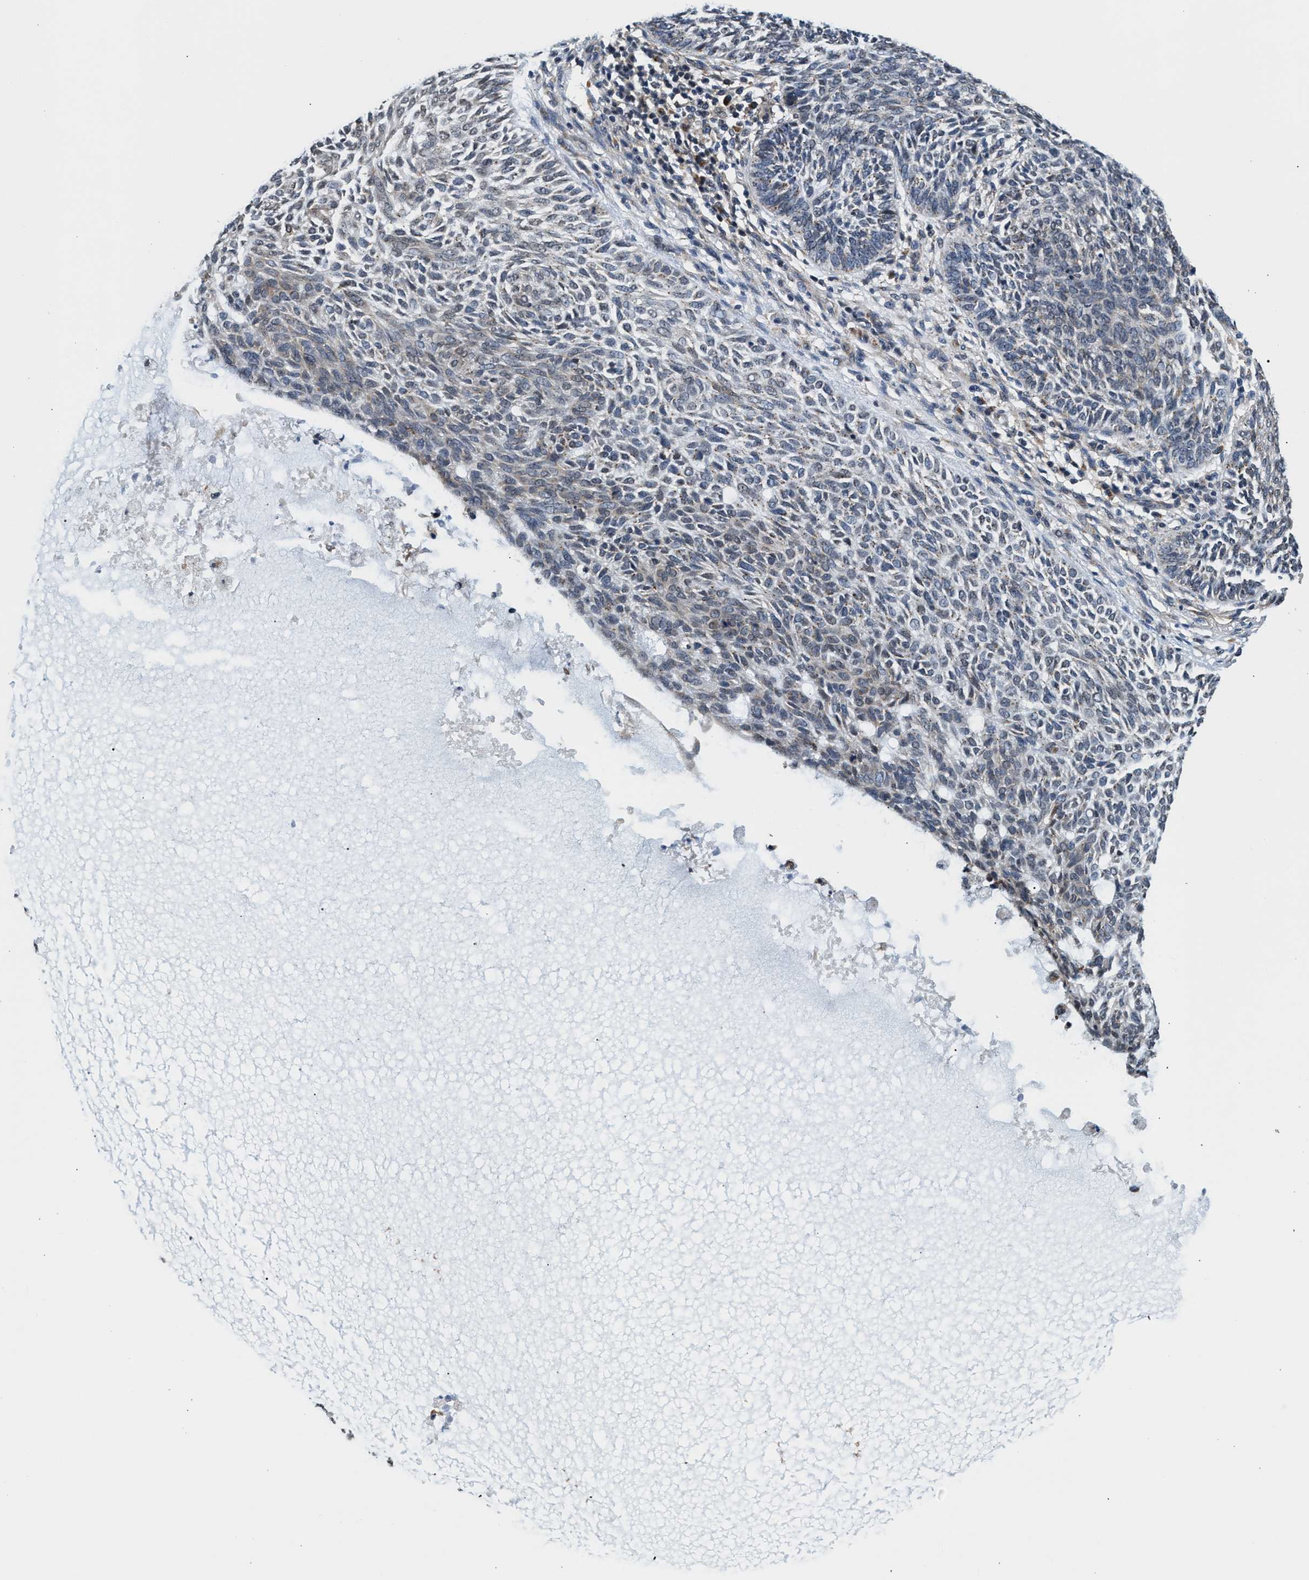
{"staining": {"intensity": "weak", "quantity": "25%-75%", "location": "cytoplasmic/membranous,nuclear"}, "tissue": "skin cancer", "cell_type": "Tumor cells", "image_type": "cancer", "snomed": [{"axis": "morphology", "description": "Basal cell carcinoma"}, {"axis": "topography", "description": "Skin"}], "caption": "High-power microscopy captured an immunohistochemistry (IHC) histopathology image of skin cancer, revealing weak cytoplasmic/membranous and nuclear staining in about 25%-75% of tumor cells.", "gene": "KCNMB2", "patient": {"sex": "male", "age": 87}}